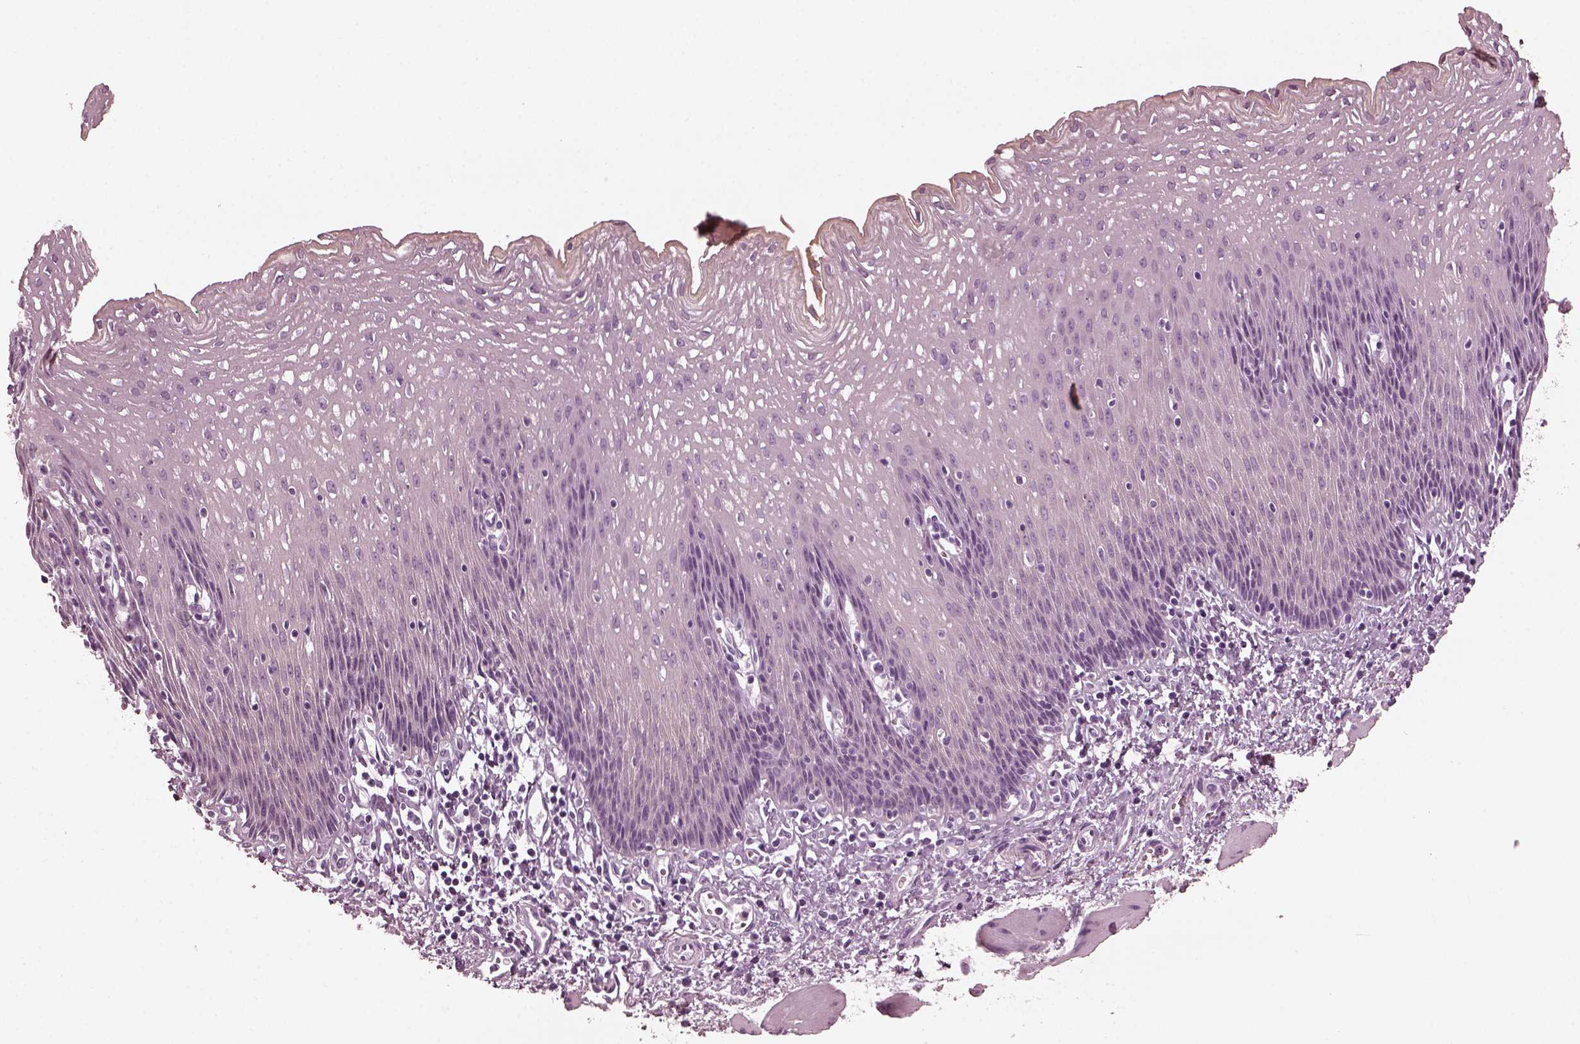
{"staining": {"intensity": "negative", "quantity": "none", "location": "none"}, "tissue": "esophagus", "cell_type": "Squamous epithelial cells", "image_type": "normal", "snomed": [{"axis": "morphology", "description": "Normal tissue, NOS"}, {"axis": "topography", "description": "Esophagus"}], "caption": "Squamous epithelial cells show no significant protein staining in normal esophagus. (Brightfield microscopy of DAB (3,3'-diaminobenzidine) immunohistochemistry at high magnification).", "gene": "GRM6", "patient": {"sex": "female", "age": 64}}